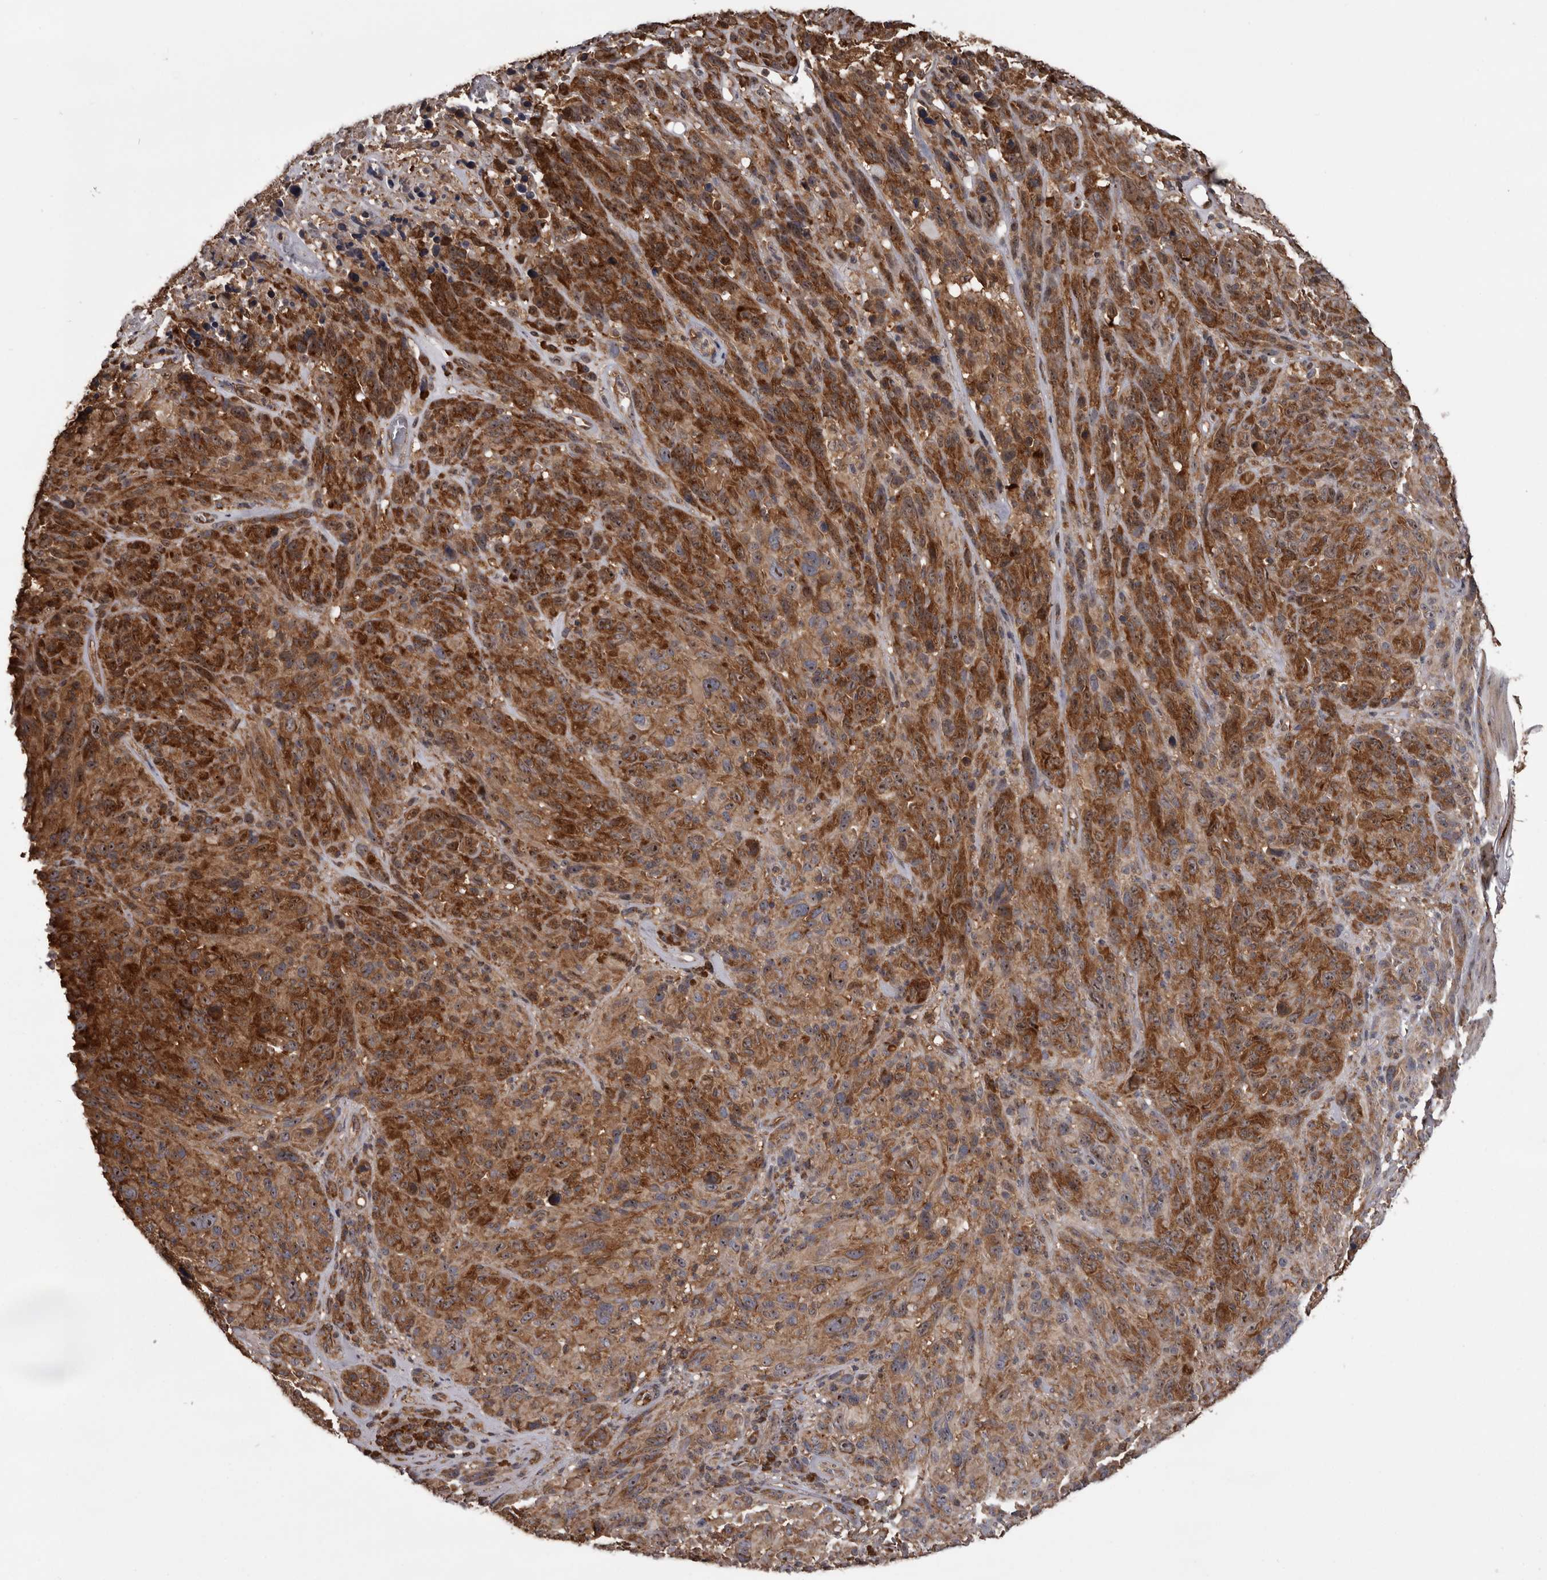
{"staining": {"intensity": "moderate", "quantity": ">75%", "location": "cytoplasmic/membranous"}, "tissue": "melanoma", "cell_type": "Tumor cells", "image_type": "cancer", "snomed": [{"axis": "morphology", "description": "Malignant melanoma, NOS"}, {"axis": "topography", "description": "Skin of head"}], "caption": "An IHC micrograph of tumor tissue is shown. Protein staining in brown shows moderate cytoplasmic/membranous positivity in malignant melanoma within tumor cells. (DAB (3,3'-diaminobenzidine) IHC, brown staining for protein, blue staining for nuclei).", "gene": "DARS1", "patient": {"sex": "male", "age": 96}}